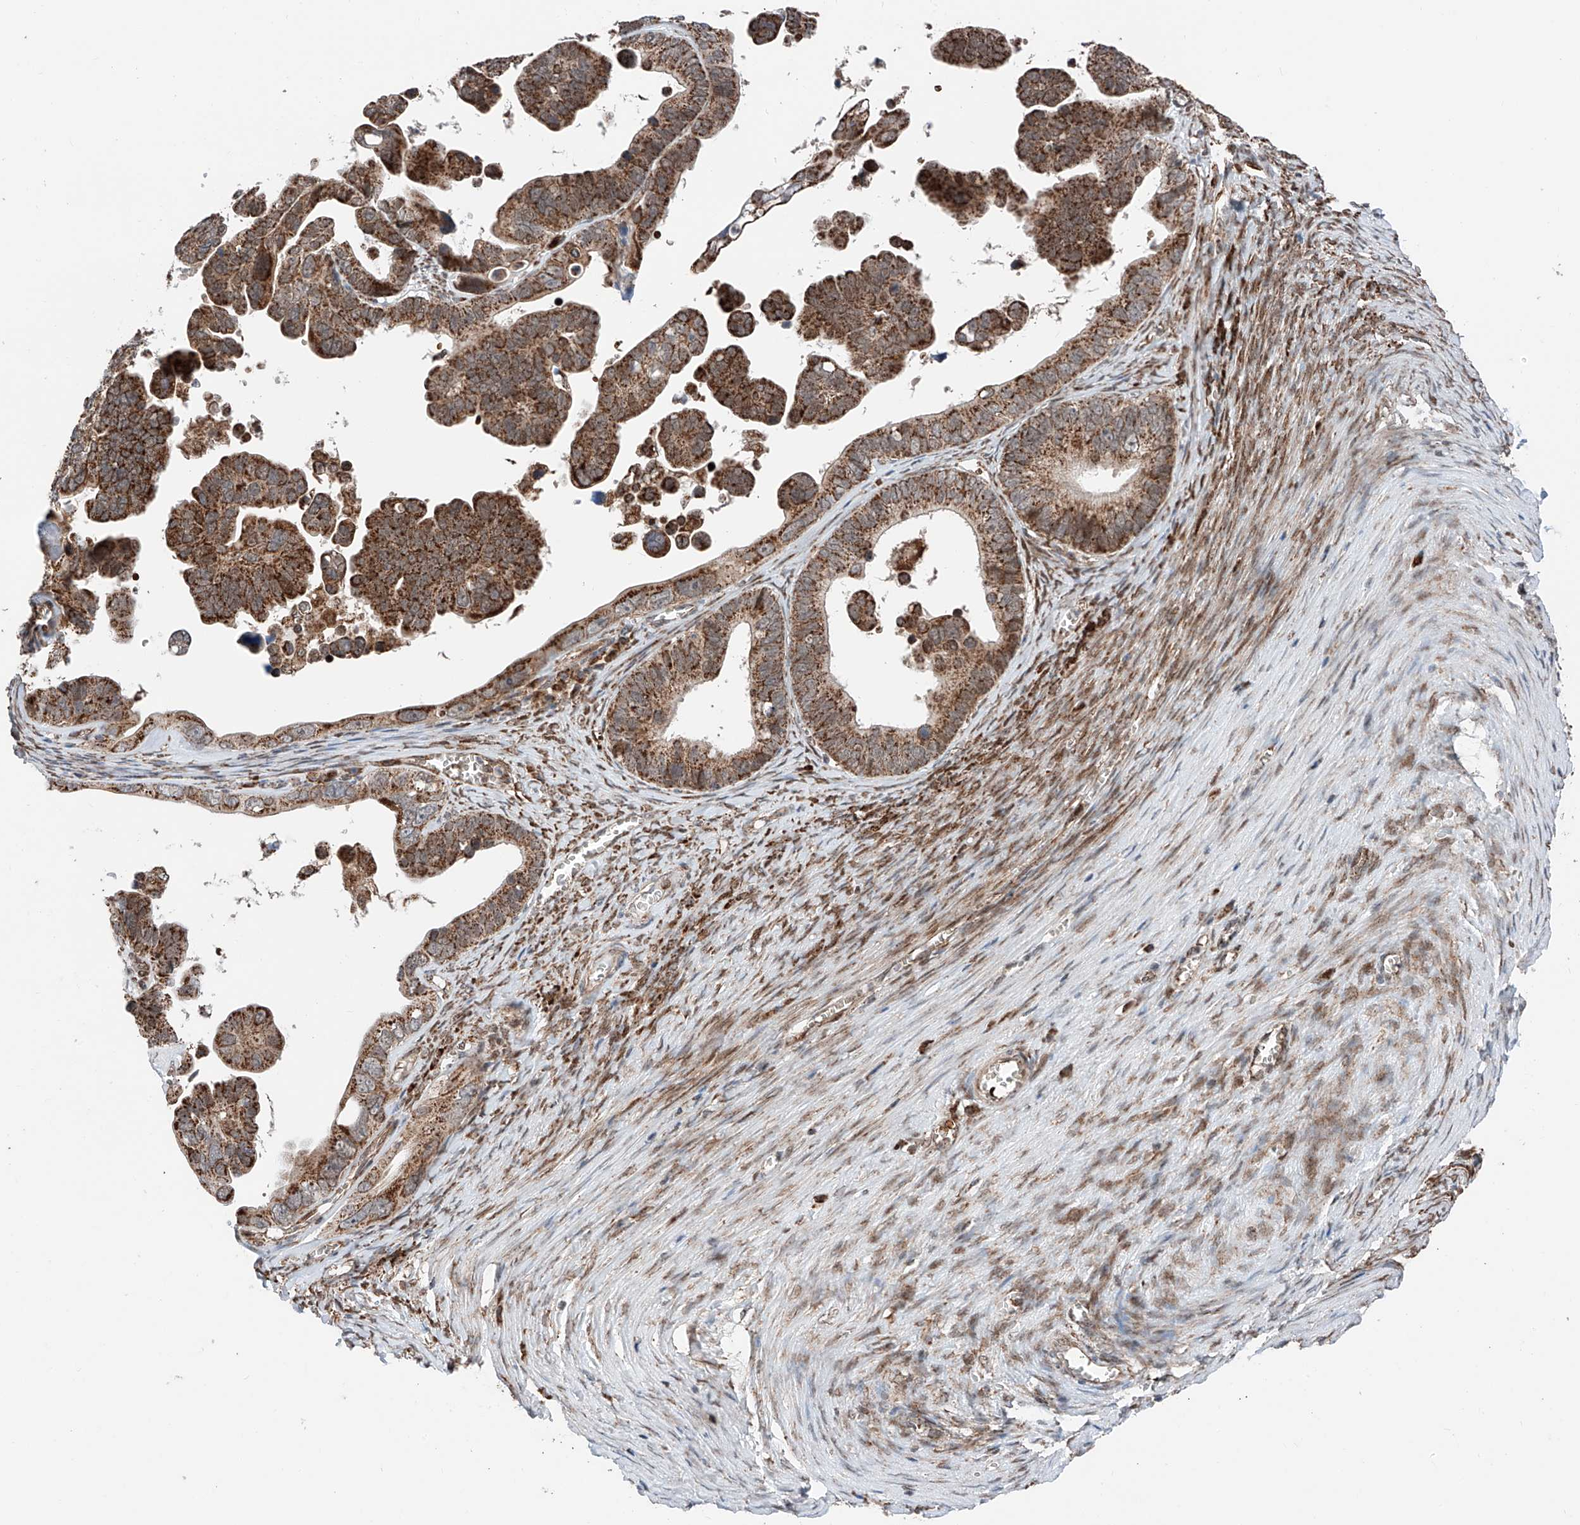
{"staining": {"intensity": "strong", "quantity": ">75%", "location": "cytoplasmic/membranous"}, "tissue": "ovarian cancer", "cell_type": "Tumor cells", "image_type": "cancer", "snomed": [{"axis": "morphology", "description": "Cystadenocarcinoma, serous, NOS"}, {"axis": "topography", "description": "Ovary"}], "caption": "Tumor cells demonstrate high levels of strong cytoplasmic/membranous positivity in approximately >75% of cells in human ovarian cancer.", "gene": "ZSCAN29", "patient": {"sex": "female", "age": 56}}